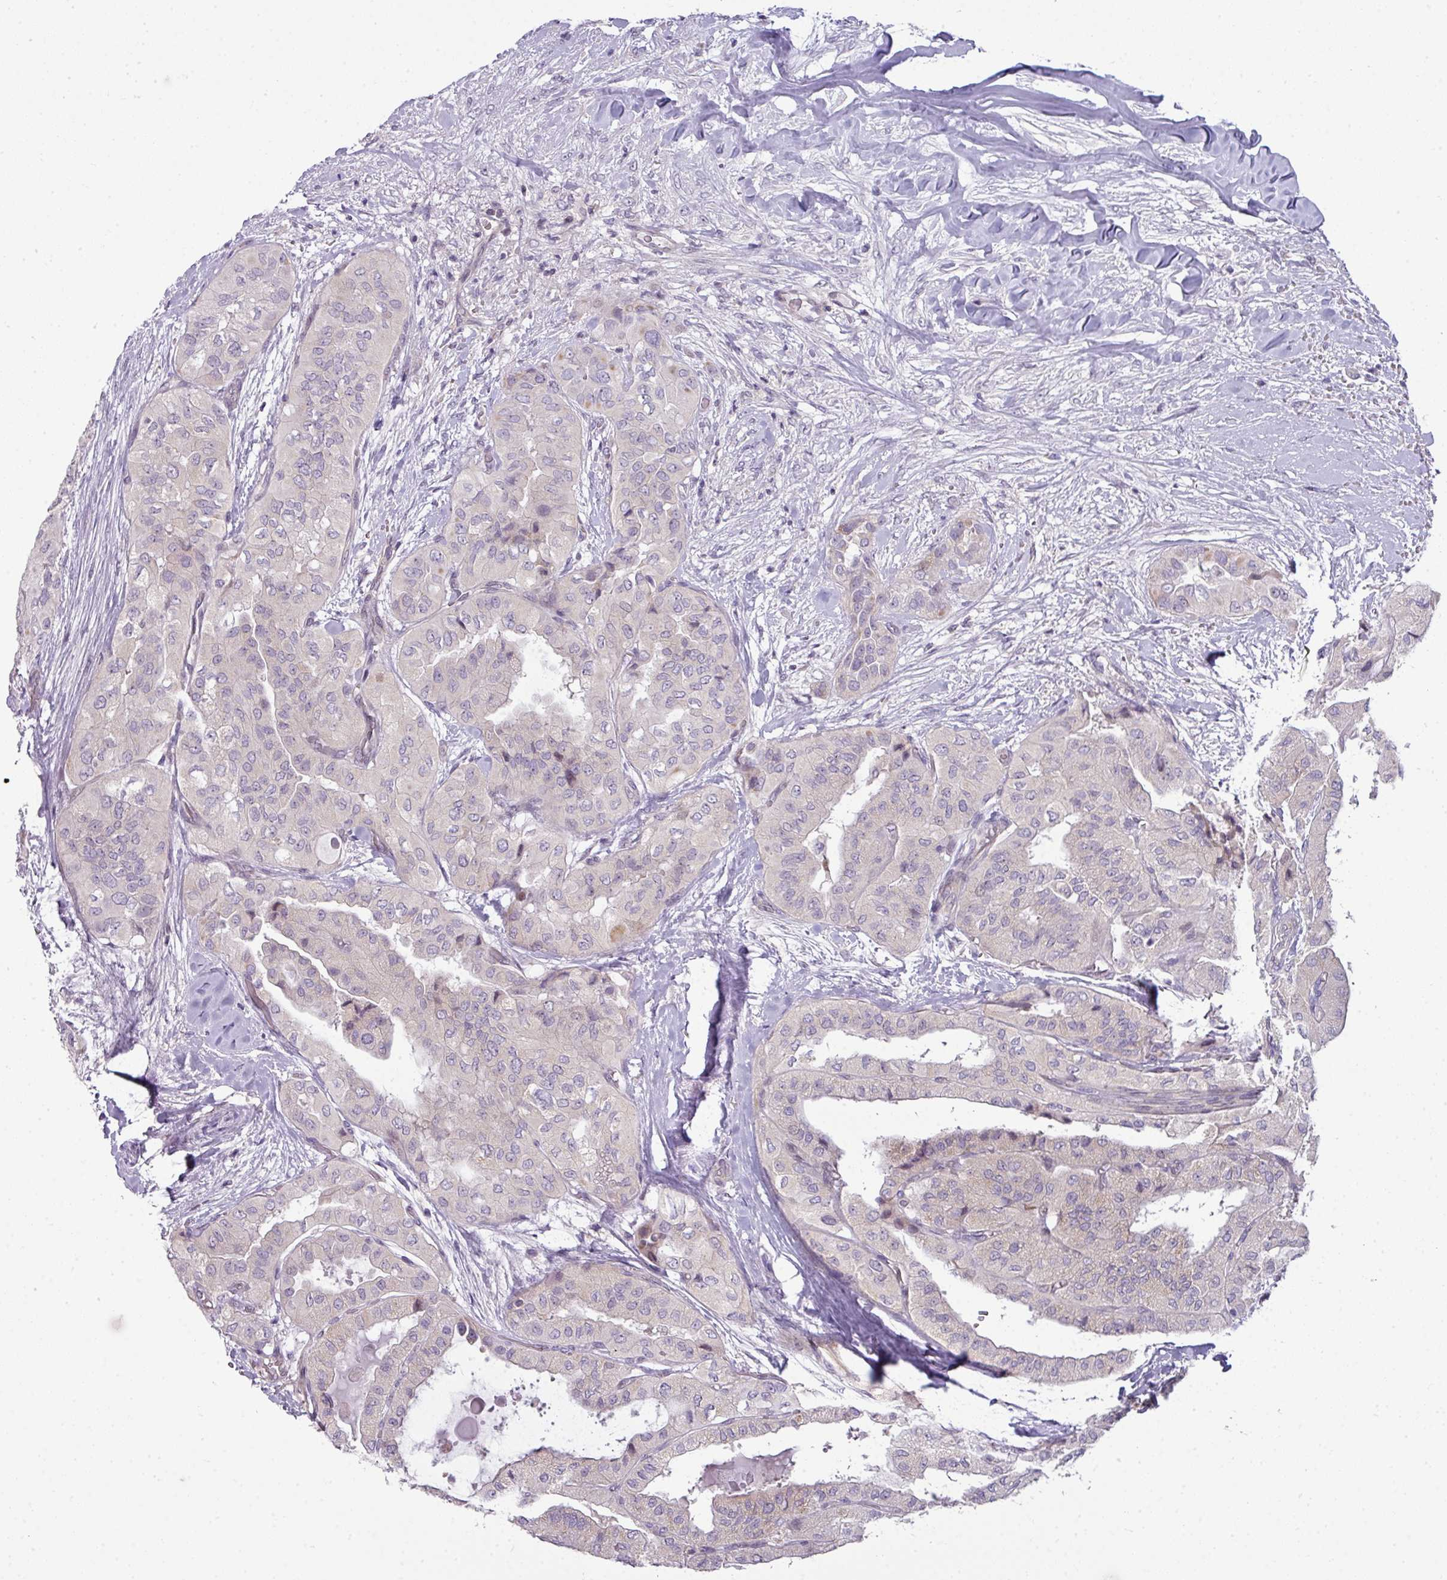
{"staining": {"intensity": "negative", "quantity": "none", "location": "none"}, "tissue": "thyroid cancer", "cell_type": "Tumor cells", "image_type": "cancer", "snomed": [{"axis": "morphology", "description": "Papillary adenocarcinoma, NOS"}, {"axis": "topography", "description": "Thyroid gland"}], "caption": "The photomicrograph shows no significant positivity in tumor cells of thyroid cancer (papillary adenocarcinoma). (Brightfield microscopy of DAB (3,3'-diaminobenzidine) immunohistochemistry at high magnification).", "gene": "STAT5A", "patient": {"sex": "female", "age": 59}}